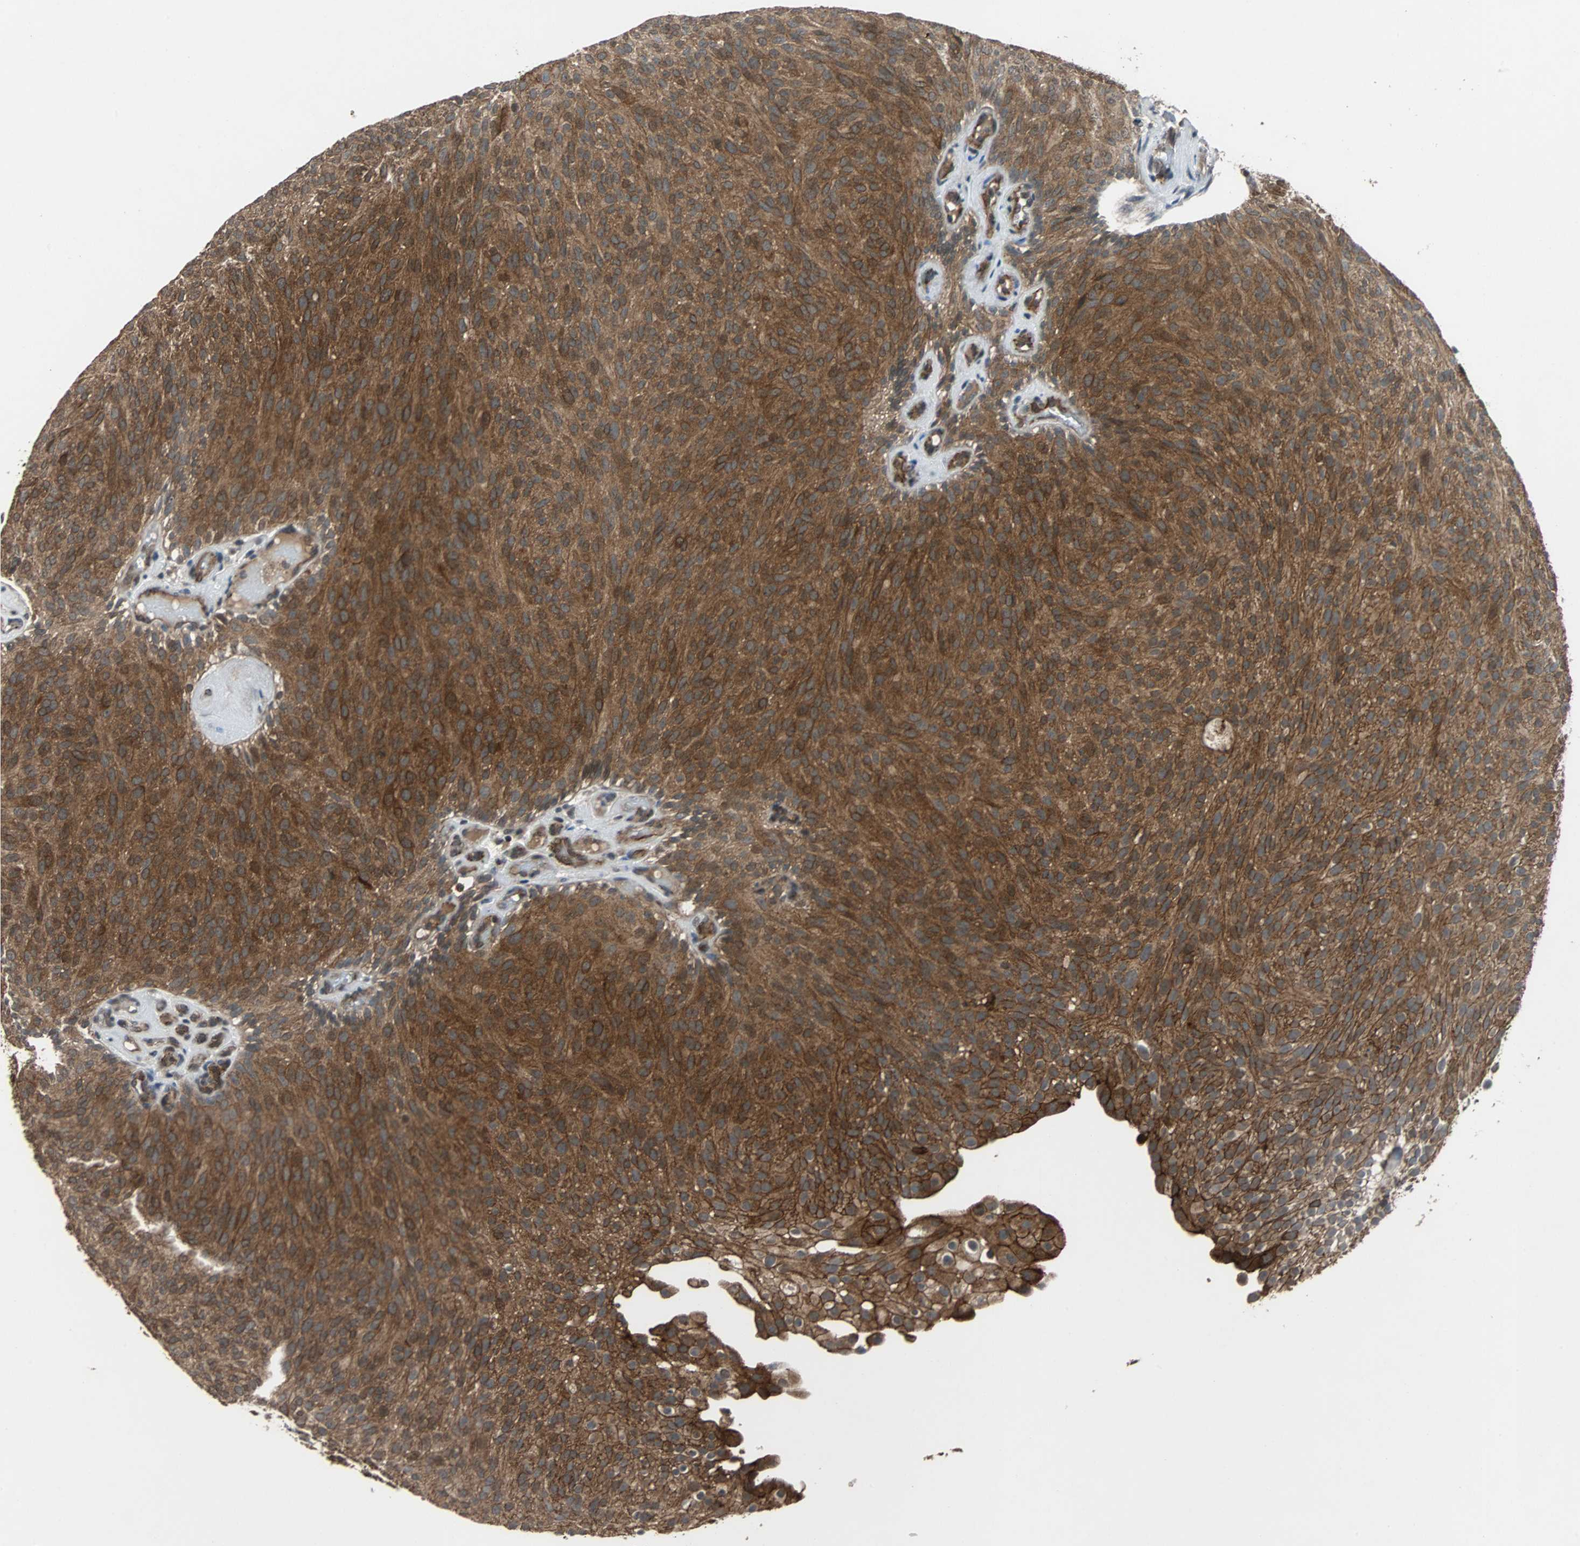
{"staining": {"intensity": "strong", "quantity": ">75%", "location": "cytoplasmic/membranous"}, "tissue": "urothelial cancer", "cell_type": "Tumor cells", "image_type": "cancer", "snomed": [{"axis": "morphology", "description": "Urothelial carcinoma, Low grade"}, {"axis": "topography", "description": "Urinary bladder"}], "caption": "This photomicrograph shows urothelial cancer stained with immunohistochemistry to label a protein in brown. The cytoplasmic/membranous of tumor cells show strong positivity for the protein. Nuclei are counter-stained blue.", "gene": "LSR", "patient": {"sex": "male", "age": 78}}